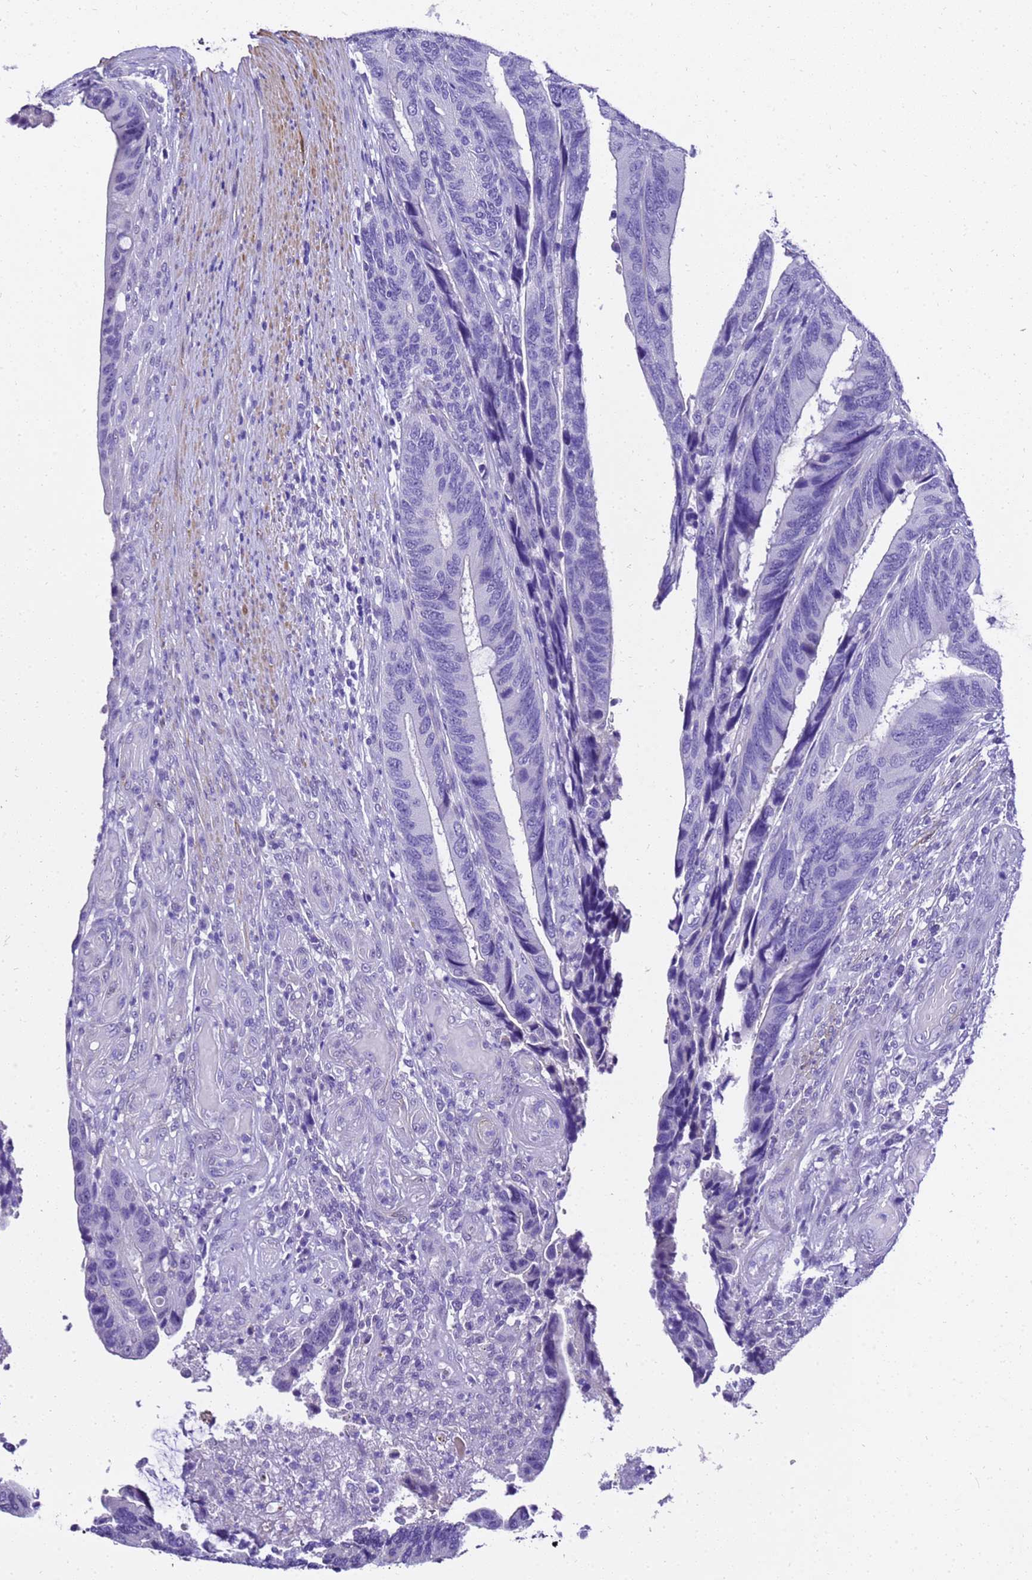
{"staining": {"intensity": "negative", "quantity": "none", "location": "none"}, "tissue": "colorectal cancer", "cell_type": "Tumor cells", "image_type": "cancer", "snomed": [{"axis": "morphology", "description": "Adenocarcinoma, NOS"}, {"axis": "topography", "description": "Colon"}], "caption": "Immunohistochemical staining of human adenocarcinoma (colorectal) demonstrates no significant positivity in tumor cells.", "gene": "HSPB6", "patient": {"sex": "male", "age": 87}}